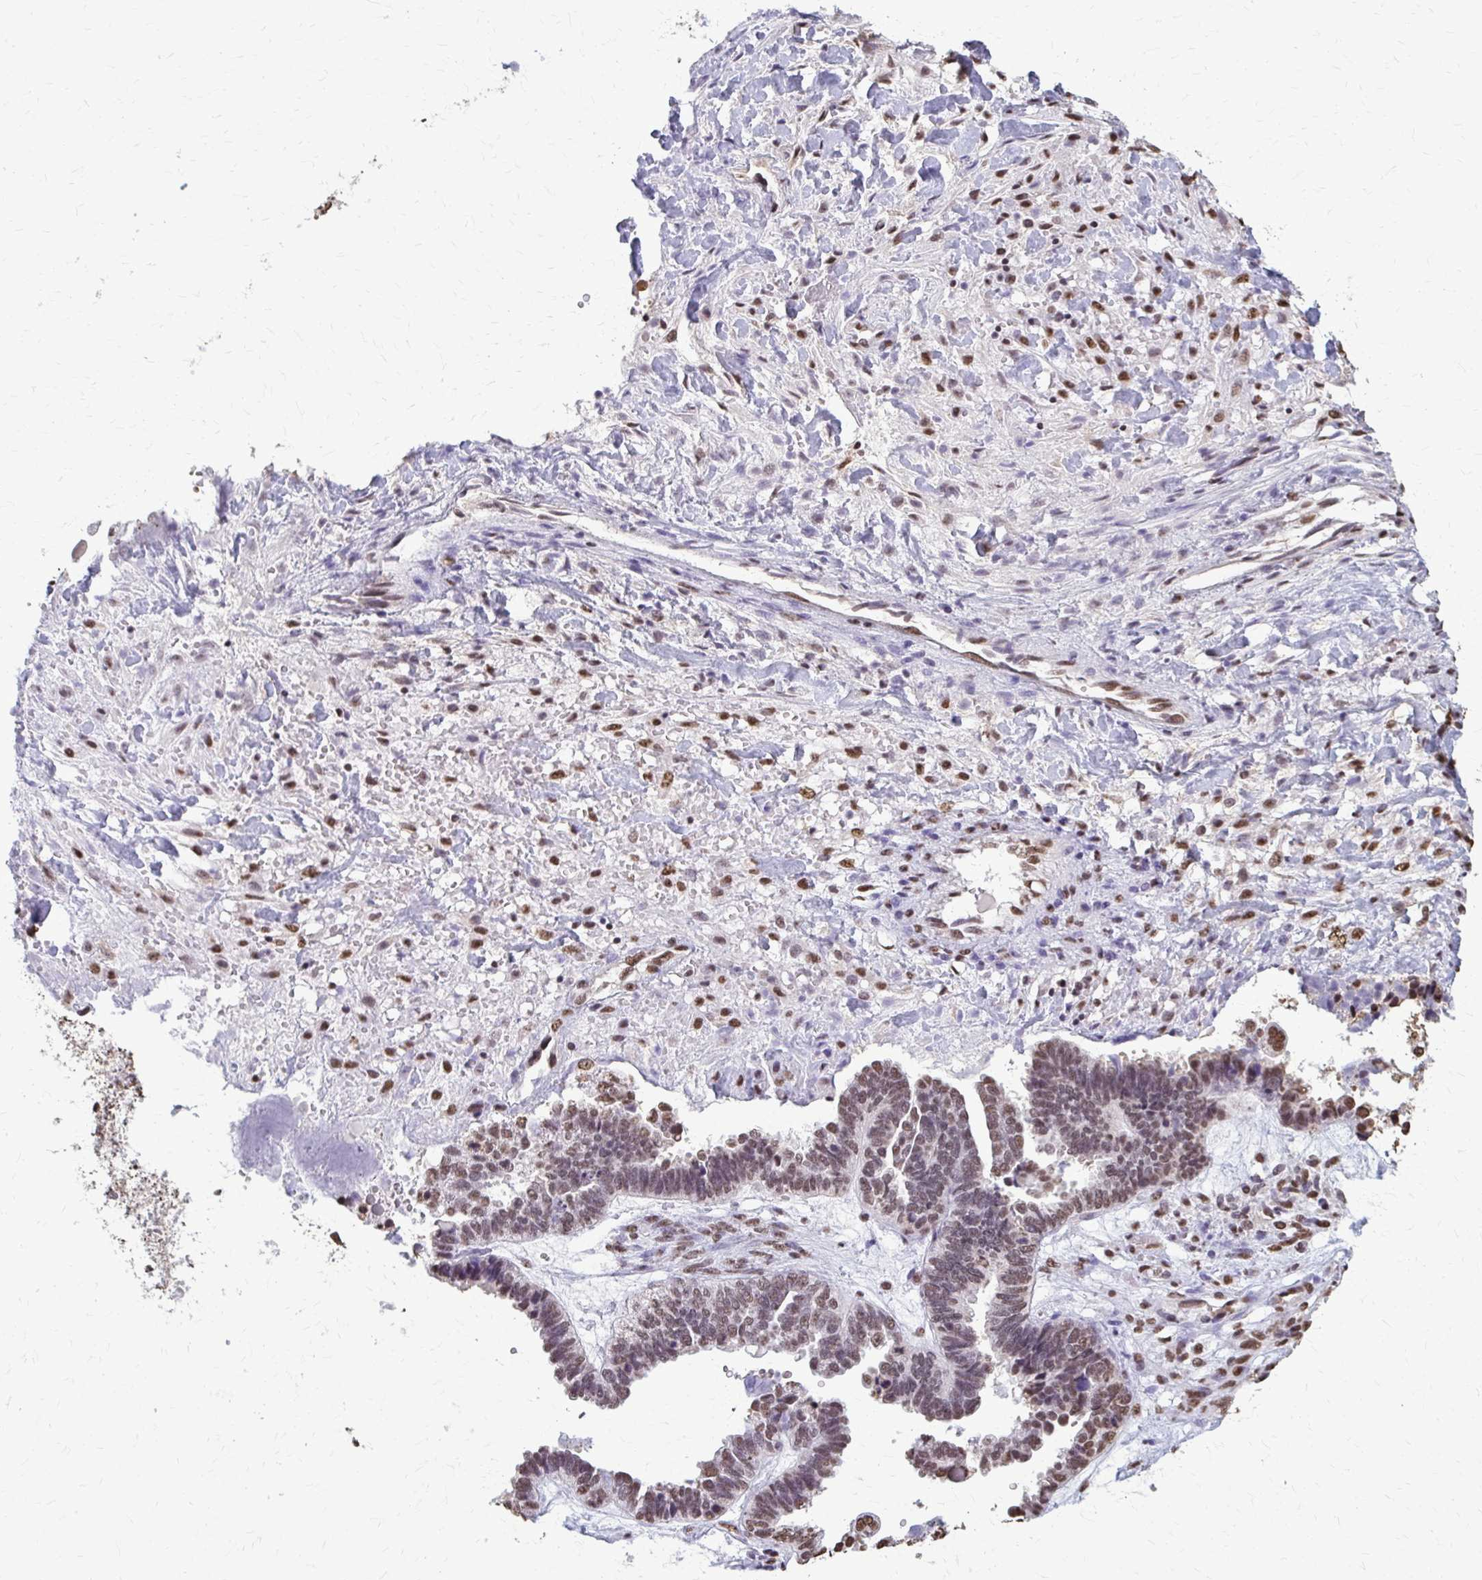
{"staining": {"intensity": "moderate", "quantity": ">75%", "location": "nuclear"}, "tissue": "ovarian cancer", "cell_type": "Tumor cells", "image_type": "cancer", "snomed": [{"axis": "morphology", "description": "Cystadenocarcinoma, serous, NOS"}, {"axis": "topography", "description": "Ovary"}], "caption": "This histopathology image exhibits ovarian serous cystadenocarcinoma stained with IHC to label a protein in brown. The nuclear of tumor cells show moderate positivity for the protein. Nuclei are counter-stained blue.", "gene": "SNRPA", "patient": {"sex": "female", "age": 51}}